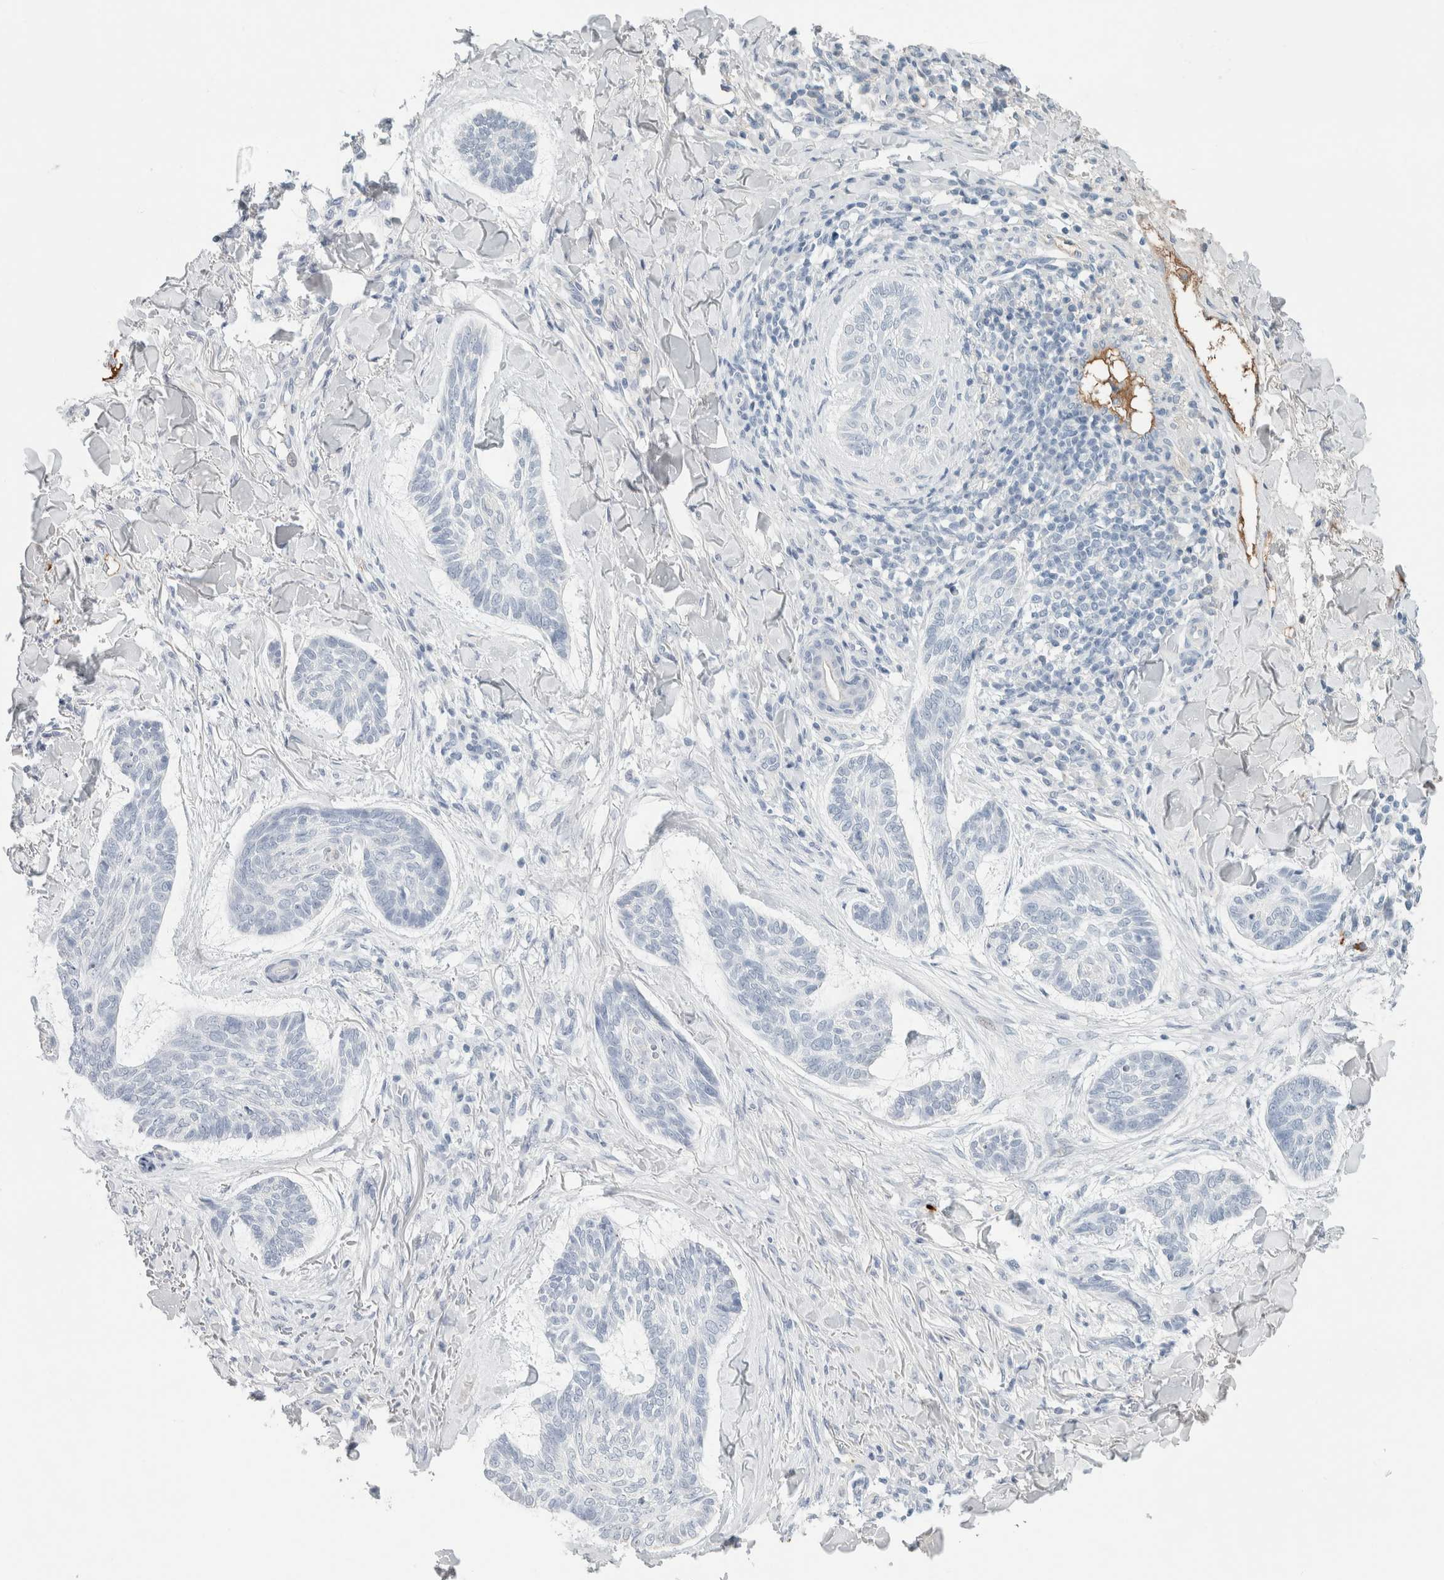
{"staining": {"intensity": "negative", "quantity": "none", "location": "none"}, "tissue": "skin cancer", "cell_type": "Tumor cells", "image_type": "cancer", "snomed": [{"axis": "morphology", "description": "Basal cell carcinoma"}, {"axis": "topography", "description": "Skin"}], "caption": "The IHC histopathology image has no significant positivity in tumor cells of skin cancer tissue.", "gene": "IL6", "patient": {"sex": "male", "age": 43}}